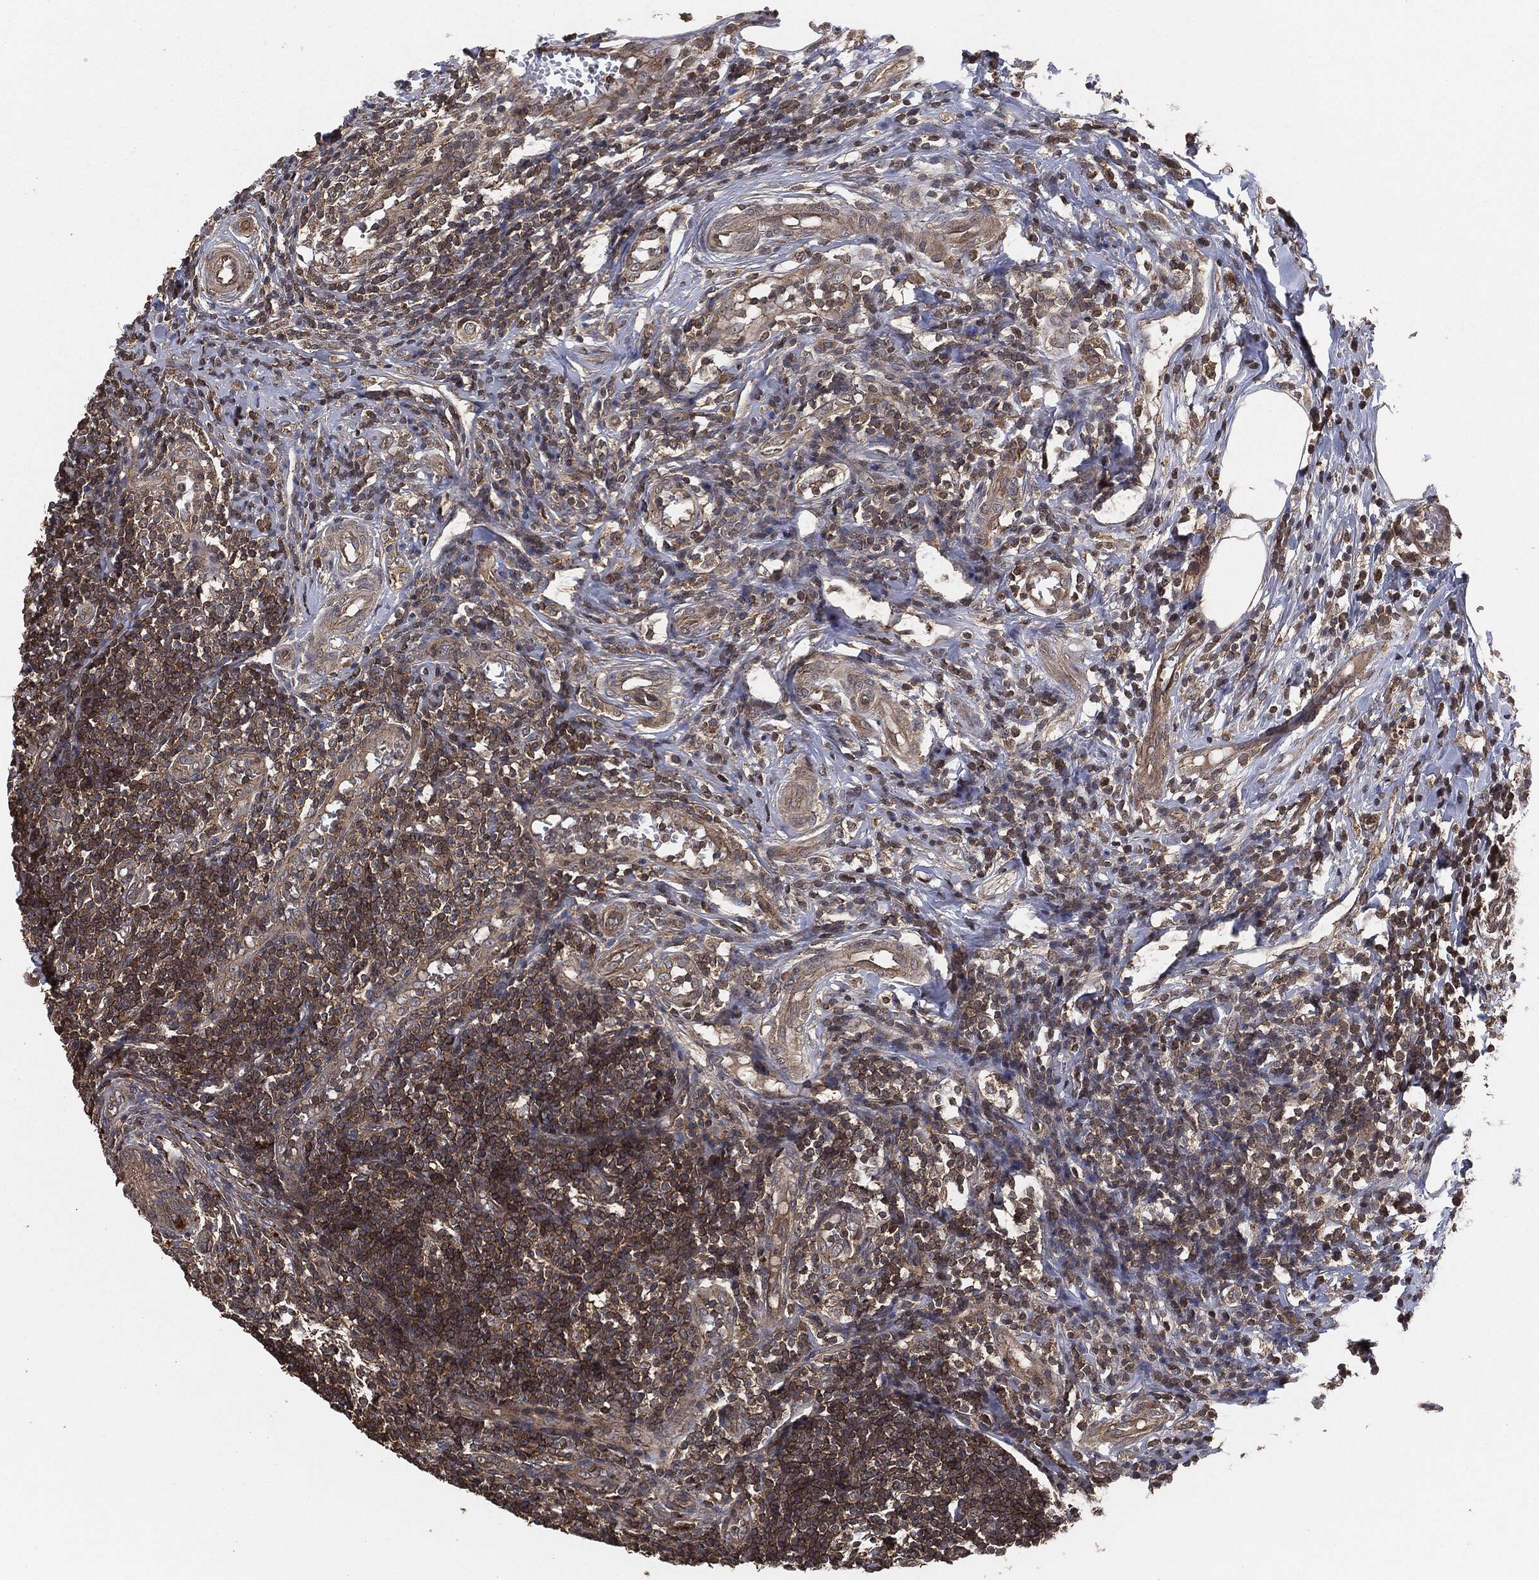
{"staining": {"intensity": "moderate", "quantity": "<25%", "location": "cytoplasmic/membranous"}, "tissue": "appendix", "cell_type": "Glandular cells", "image_type": "normal", "snomed": [{"axis": "morphology", "description": "Normal tissue, NOS"}, {"axis": "morphology", "description": "Inflammation, NOS"}, {"axis": "topography", "description": "Appendix"}], "caption": "The histopathology image shows a brown stain indicating the presence of a protein in the cytoplasmic/membranous of glandular cells in appendix. (IHC, brightfield microscopy, high magnification).", "gene": "ERBIN", "patient": {"sex": "male", "age": 16}}